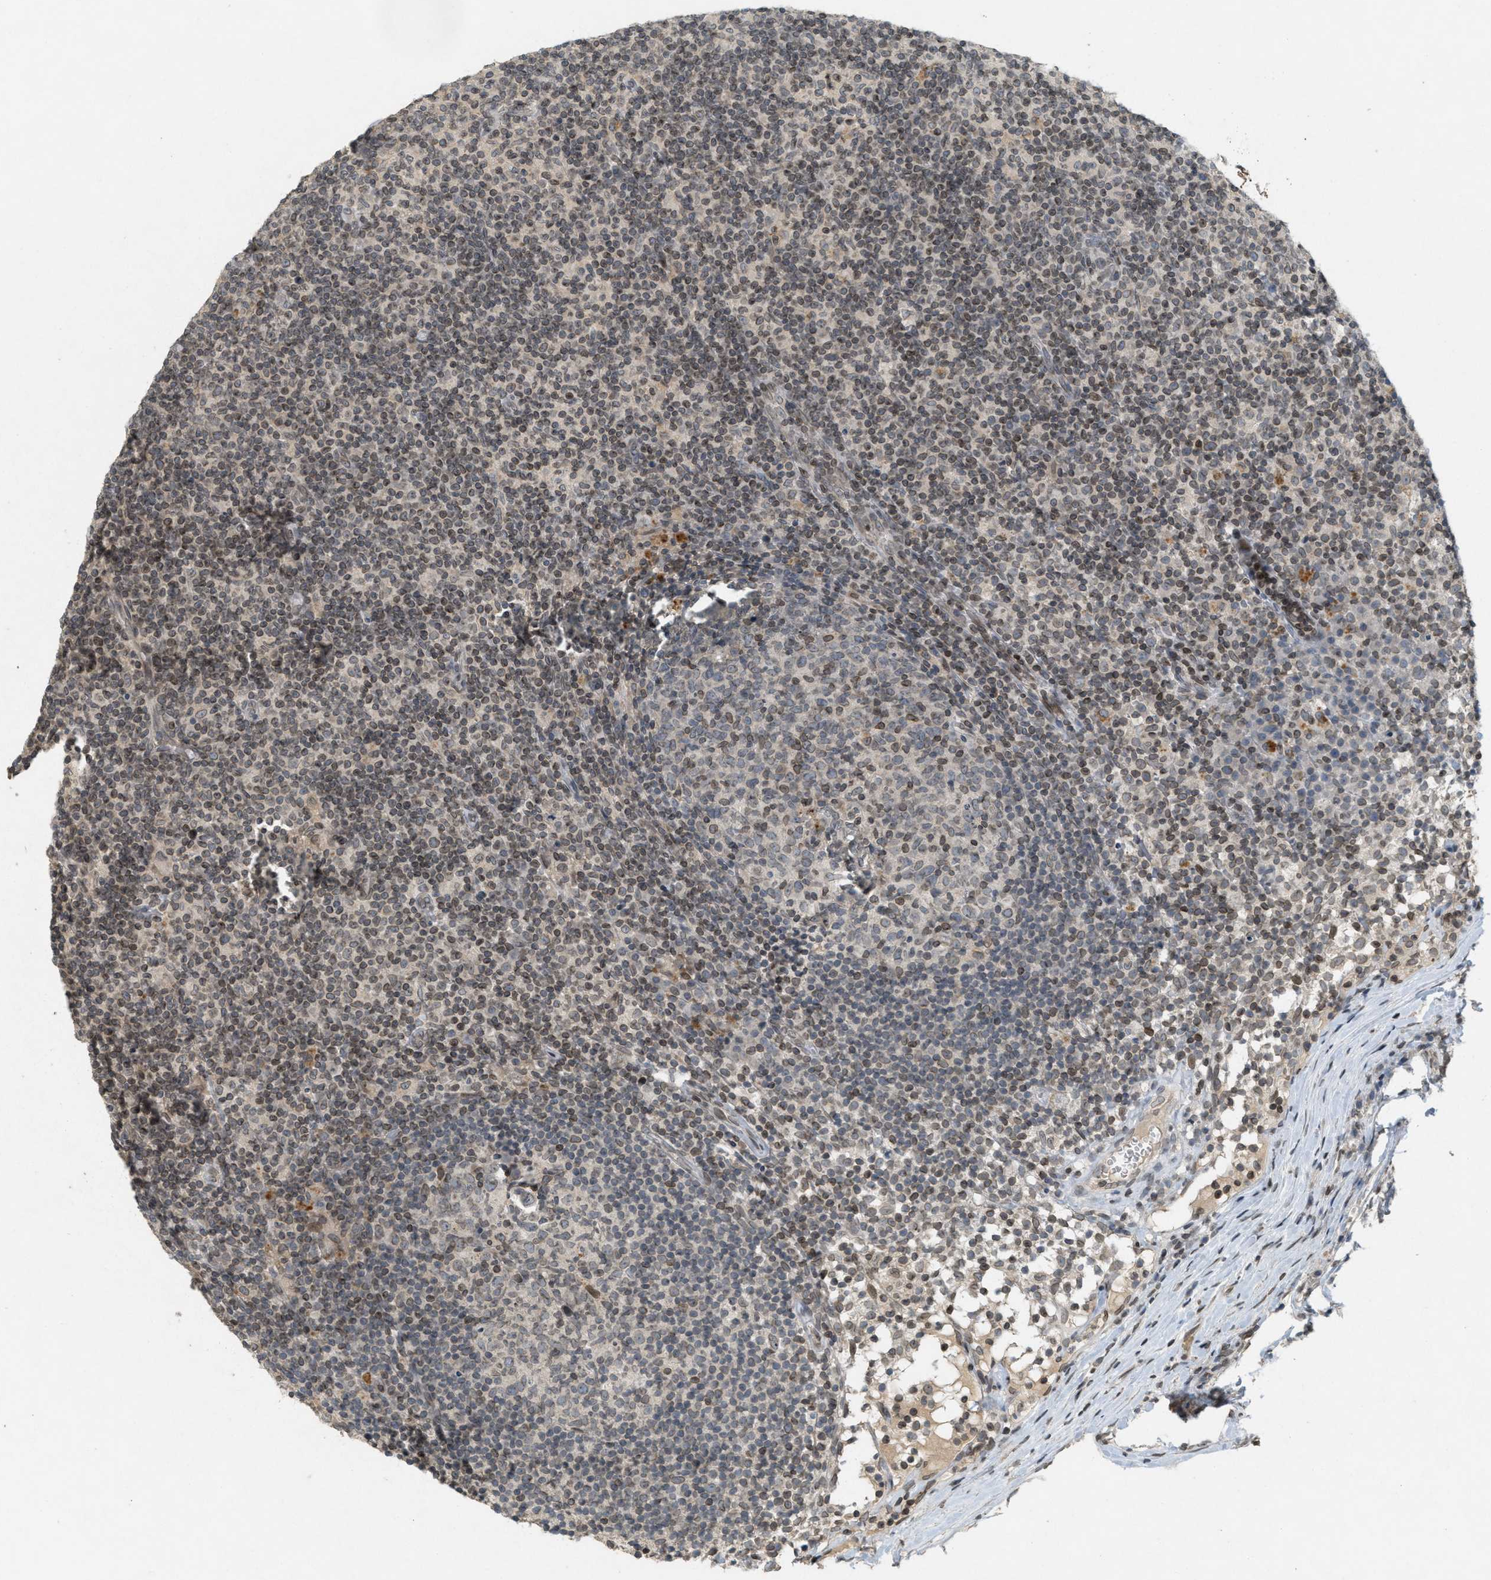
{"staining": {"intensity": "moderate", "quantity": "25%-75%", "location": "cytoplasmic/membranous,nuclear"}, "tissue": "lymph node", "cell_type": "Germinal center cells", "image_type": "normal", "snomed": [{"axis": "morphology", "description": "Normal tissue, NOS"}, {"axis": "morphology", "description": "Inflammation, NOS"}, {"axis": "topography", "description": "Lymph node"}], "caption": "Immunohistochemical staining of benign lymph node exhibits medium levels of moderate cytoplasmic/membranous,nuclear staining in approximately 25%-75% of germinal center cells.", "gene": "ABHD6", "patient": {"sex": "male", "age": 55}}